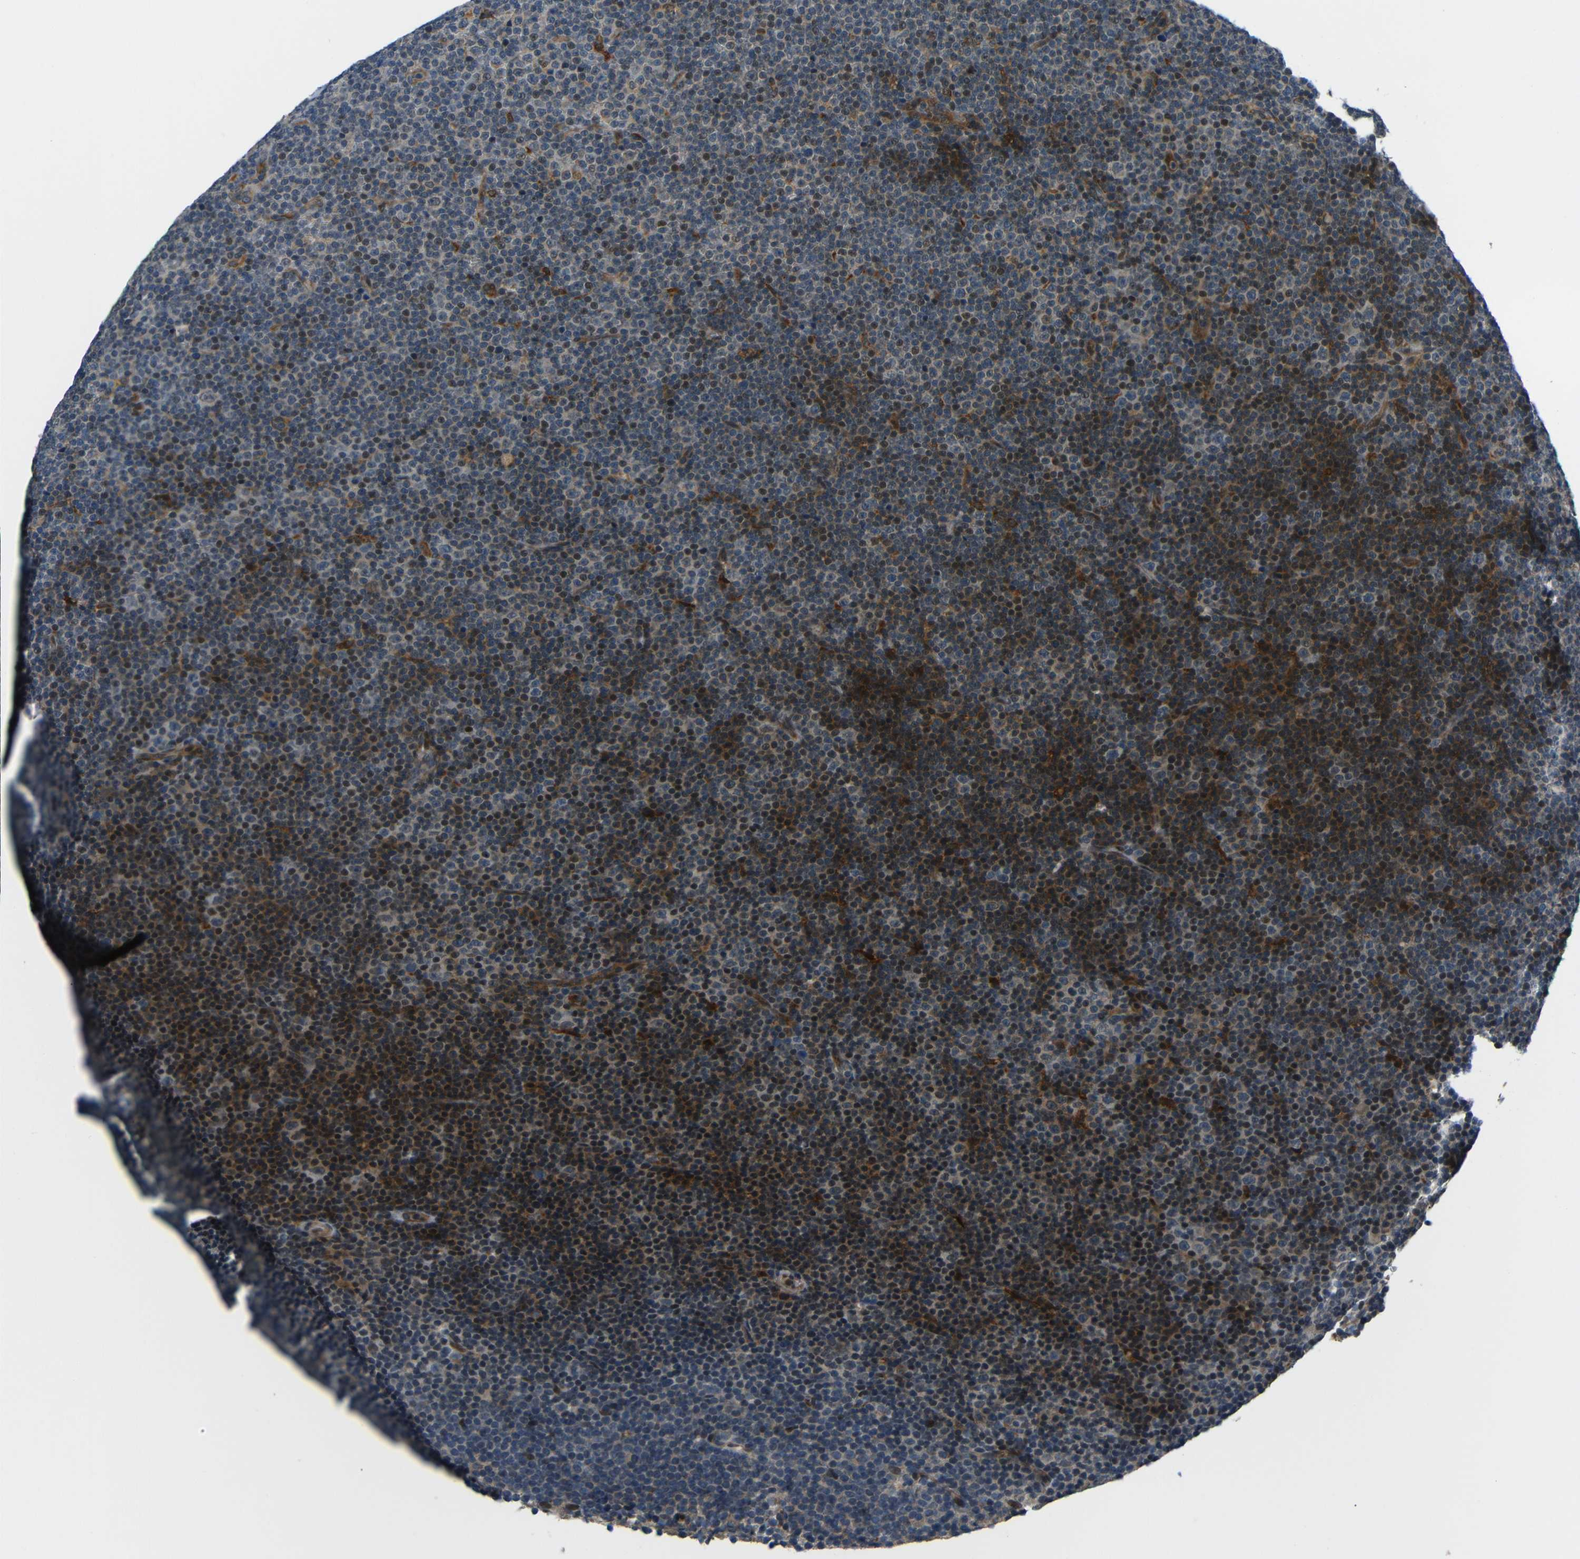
{"staining": {"intensity": "moderate", "quantity": "25%-75%", "location": "nuclear"}, "tissue": "lymphoma", "cell_type": "Tumor cells", "image_type": "cancer", "snomed": [{"axis": "morphology", "description": "Malignant lymphoma, non-Hodgkin's type, Low grade"}, {"axis": "topography", "description": "Lymph node"}], "caption": "Malignant lymphoma, non-Hodgkin's type (low-grade) was stained to show a protein in brown. There is medium levels of moderate nuclear positivity in approximately 25%-75% of tumor cells. (Brightfield microscopy of DAB IHC at high magnification).", "gene": "SYDE1", "patient": {"sex": "female", "age": 67}}